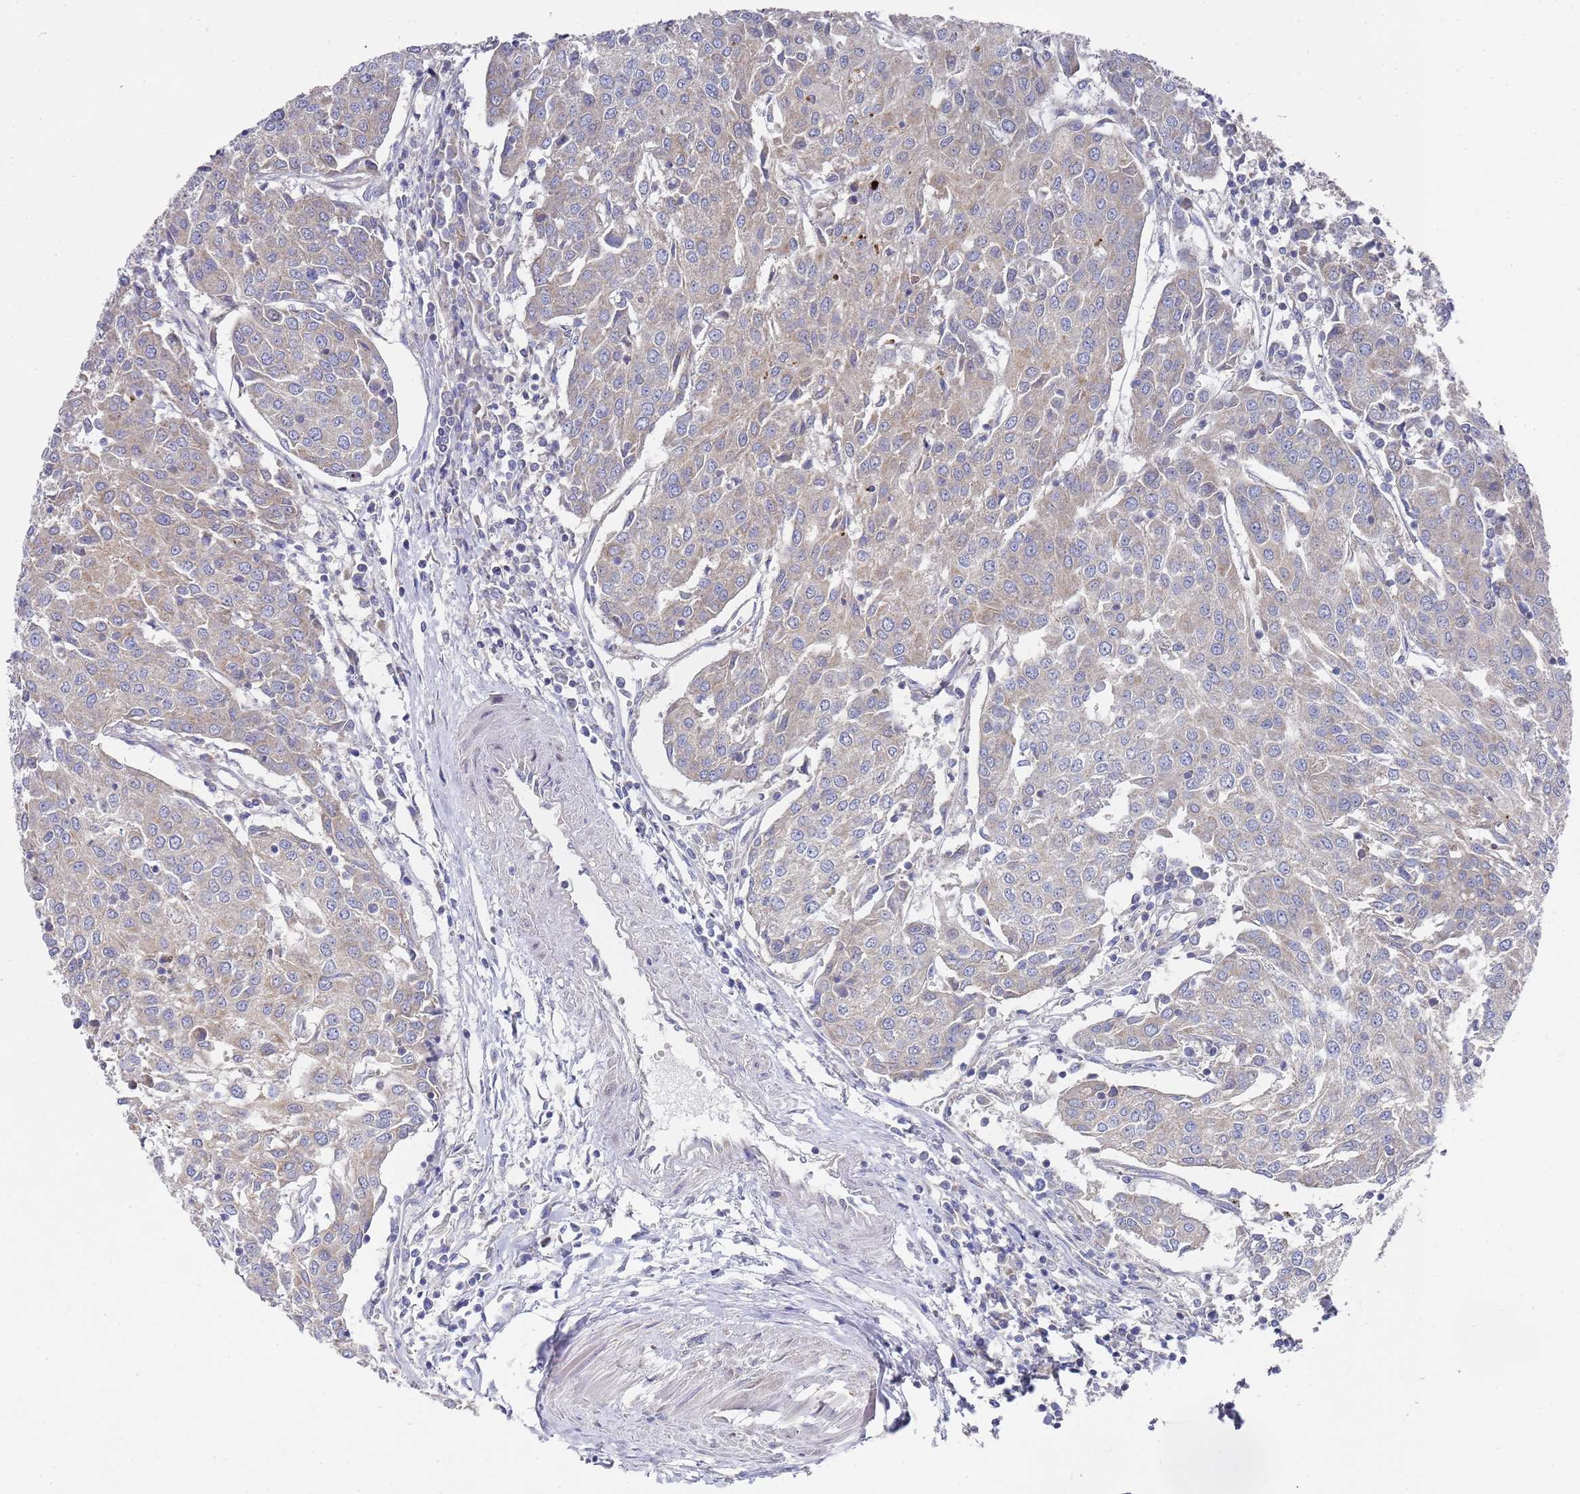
{"staining": {"intensity": "weak", "quantity": ">75%", "location": "cytoplasmic/membranous"}, "tissue": "urothelial cancer", "cell_type": "Tumor cells", "image_type": "cancer", "snomed": [{"axis": "morphology", "description": "Urothelial carcinoma, High grade"}, {"axis": "topography", "description": "Urinary bladder"}], "caption": "A brown stain highlights weak cytoplasmic/membranous staining of a protein in human high-grade urothelial carcinoma tumor cells.", "gene": "NPEPPS", "patient": {"sex": "female", "age": 85}}